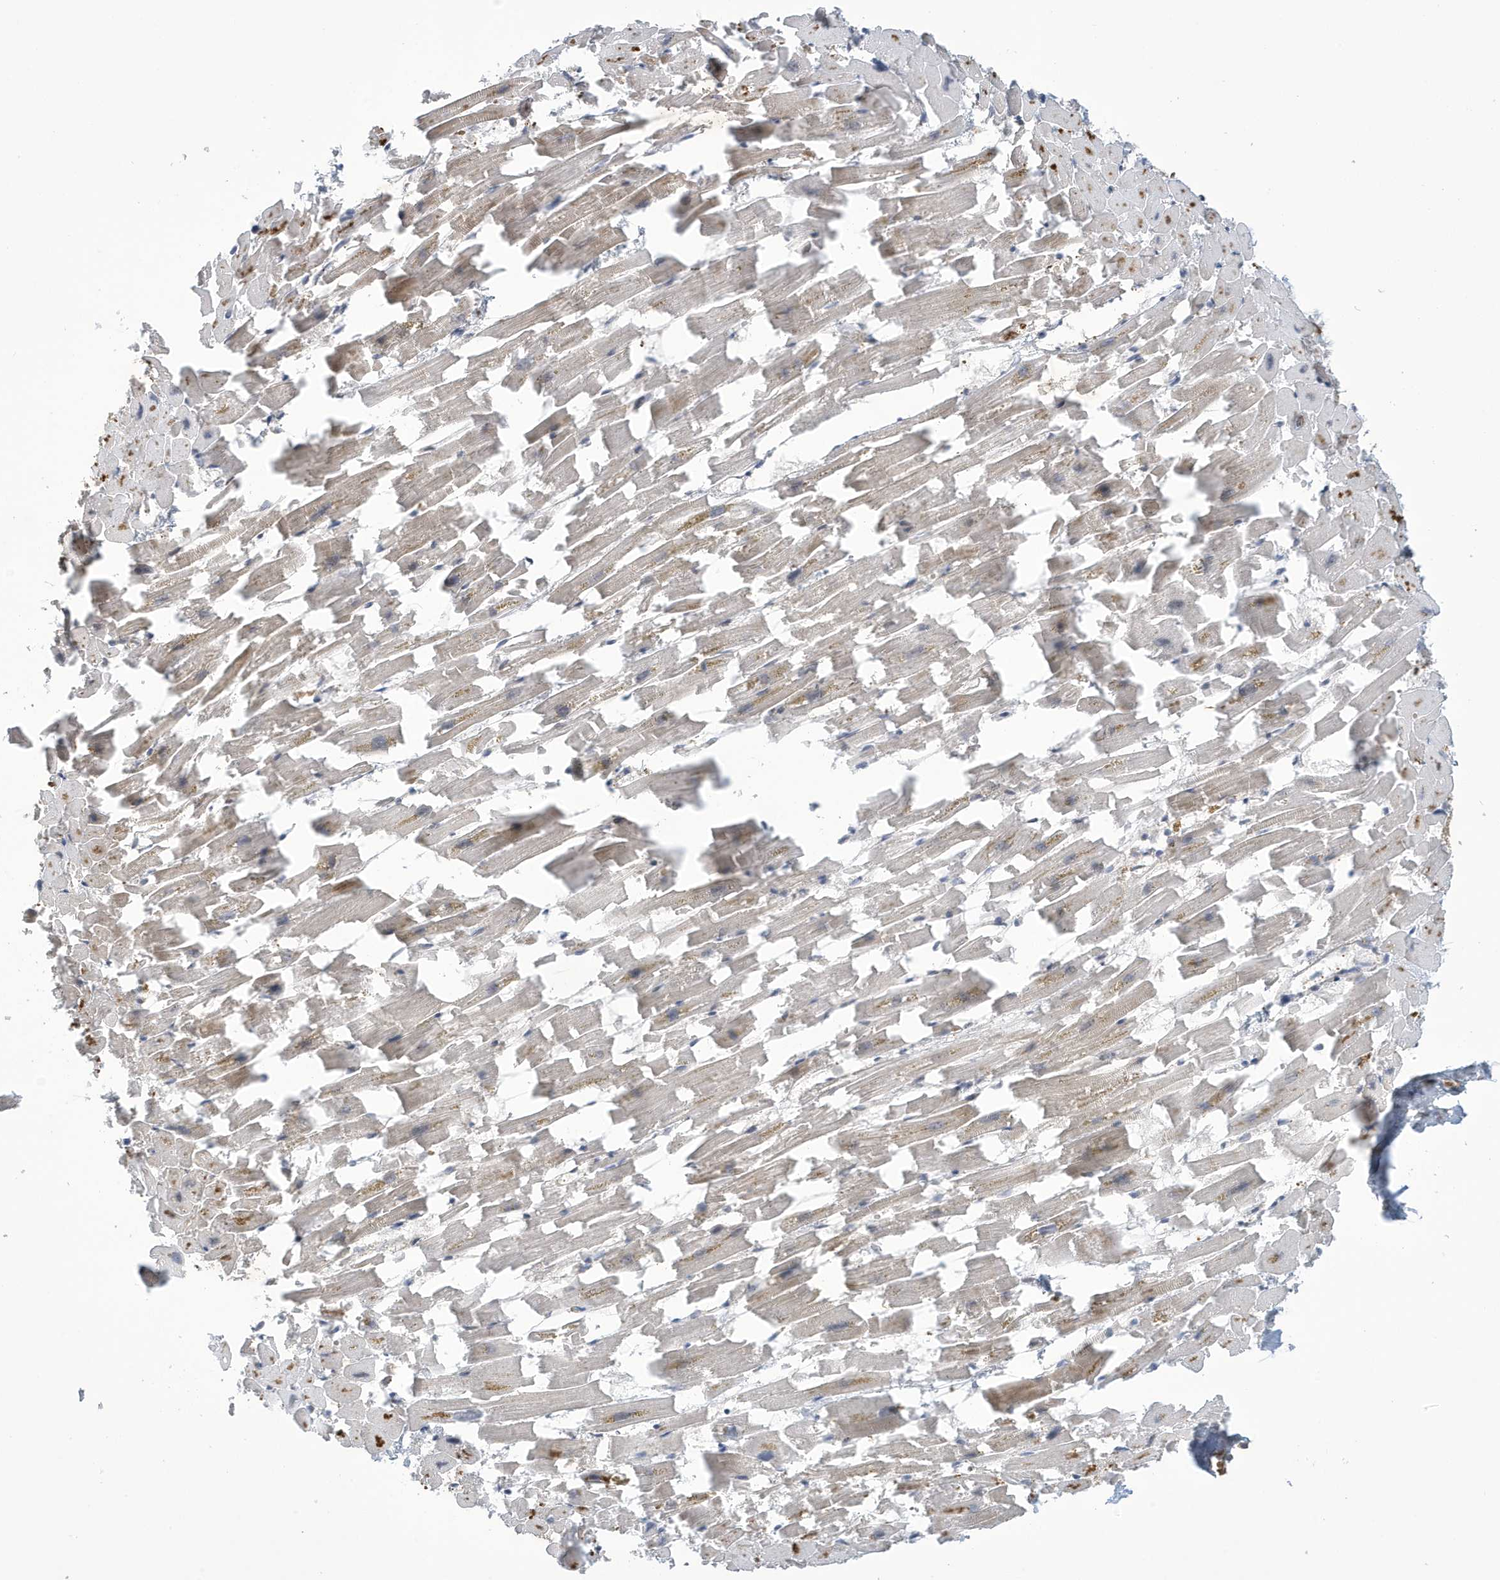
{"staining": {"intensity": "weak", "quantity": "<25%", "location": "cytoplasmic/membranous"}, "tissue": "heart muscle", "cell_type": "Cardiomyocytes", "image_type": "normal", "snomed": [{"axis": "morphology", "description": "Normal tissue, NOS"}, {"axis": "topography", "description": "Heart"}], "caption": "The histopathology image demonstrates no significant positivity in cardiomyocytes of heart muscle. Brightfield microscopy of immunohistochemistry stained with DAB (brown) and hematoxylin (blue), captured at high magnification.", "gene": "NCOA7", "patient": {"sex": "female", "age": 64}}